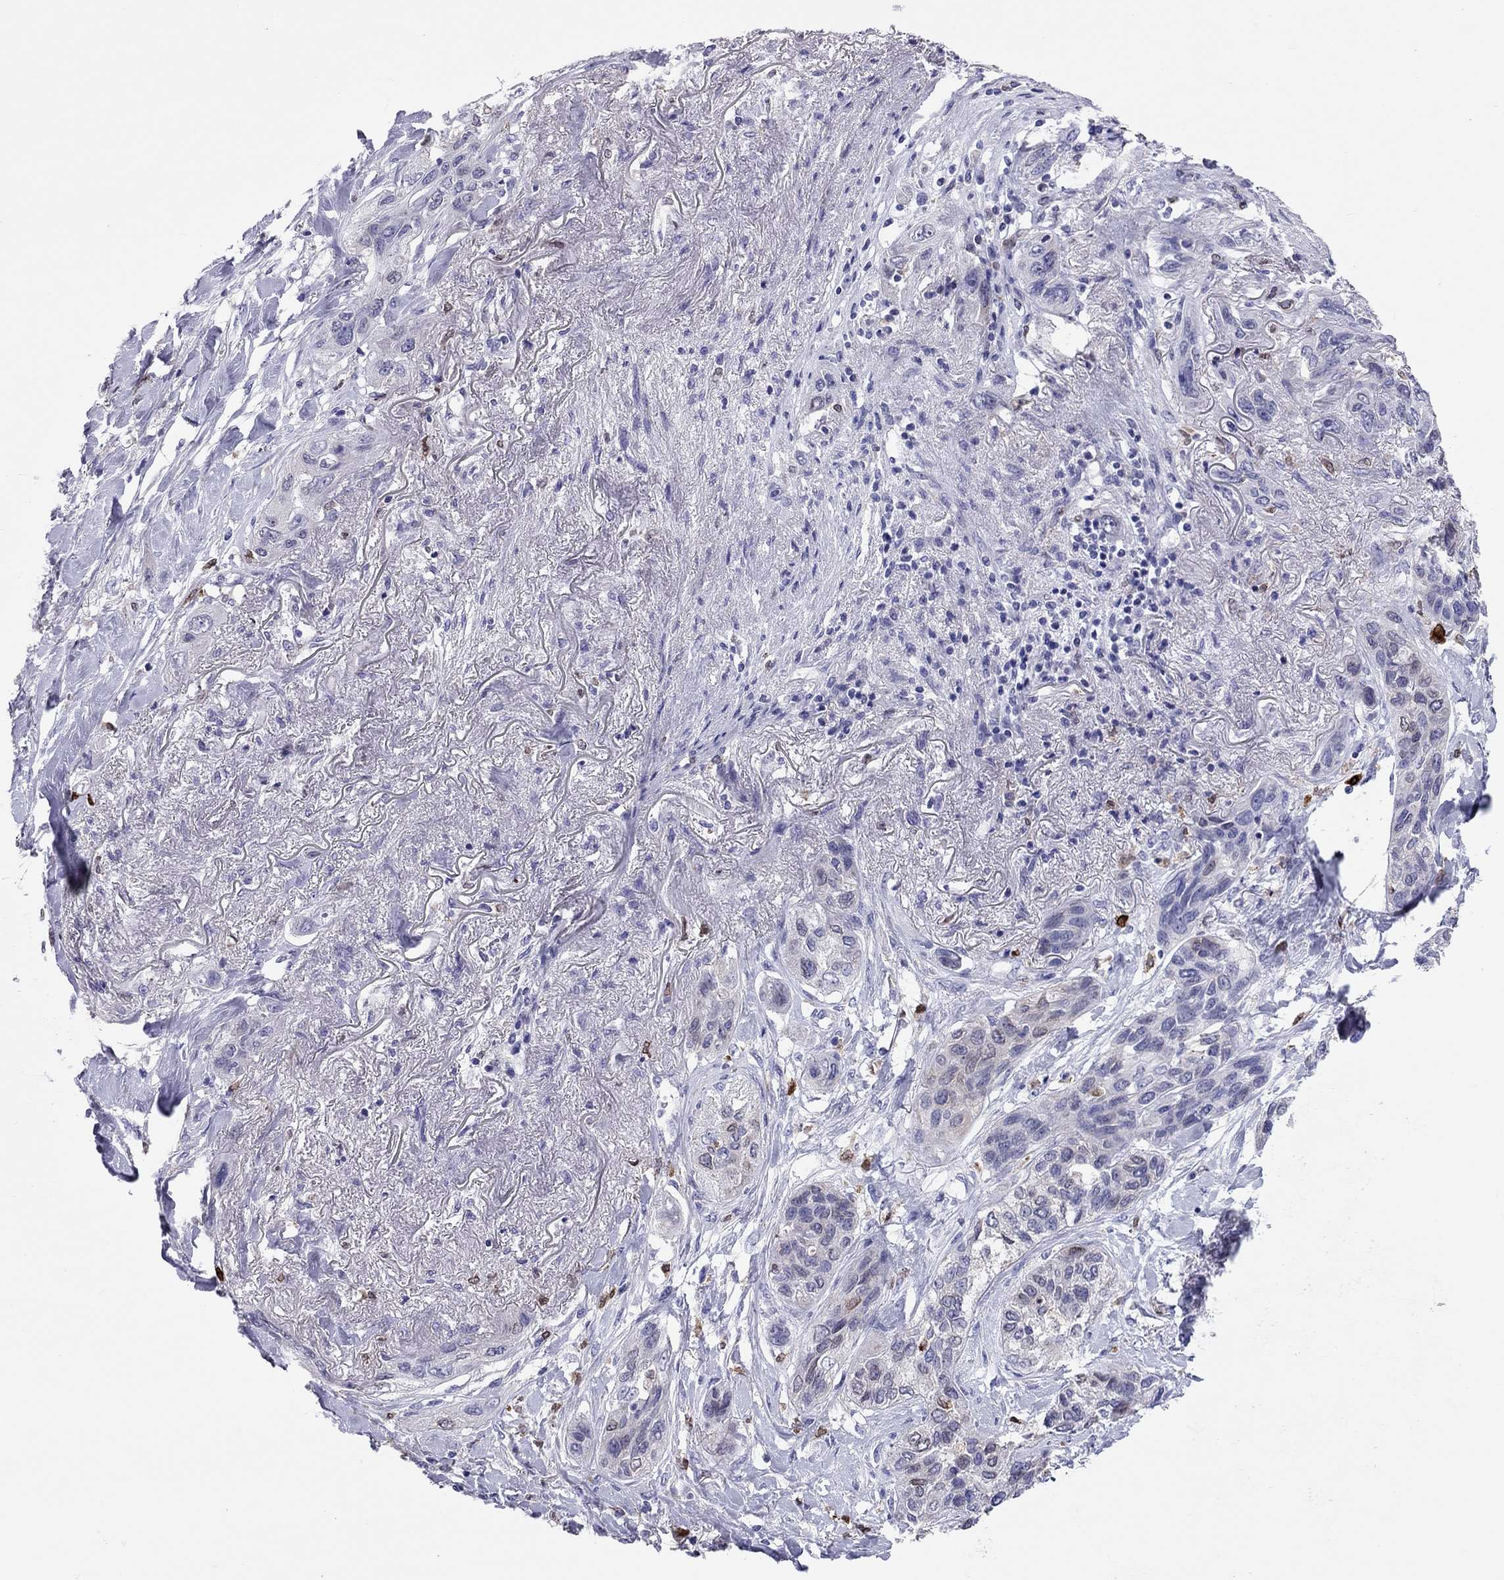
{"staining": {"intensity": "negative", "quantity": "none", "location": "none"}, "tissue": "lung cancer", "cell_type": "Tumor cells", "image_type": "cancer", "snomed": [{"axis": "morphology", "description": "Squamous cell carcinoma, NOS"}, {"axis": "topography", "description": "Lung"}], "caption": "Lung cancer (squamous cell carcinoma) stained for a protein using immunohistochemistry exhibits no positivity tumor cells.", "gene": "ADORA2A", "patient": {"sex": "female", "age": 70}}